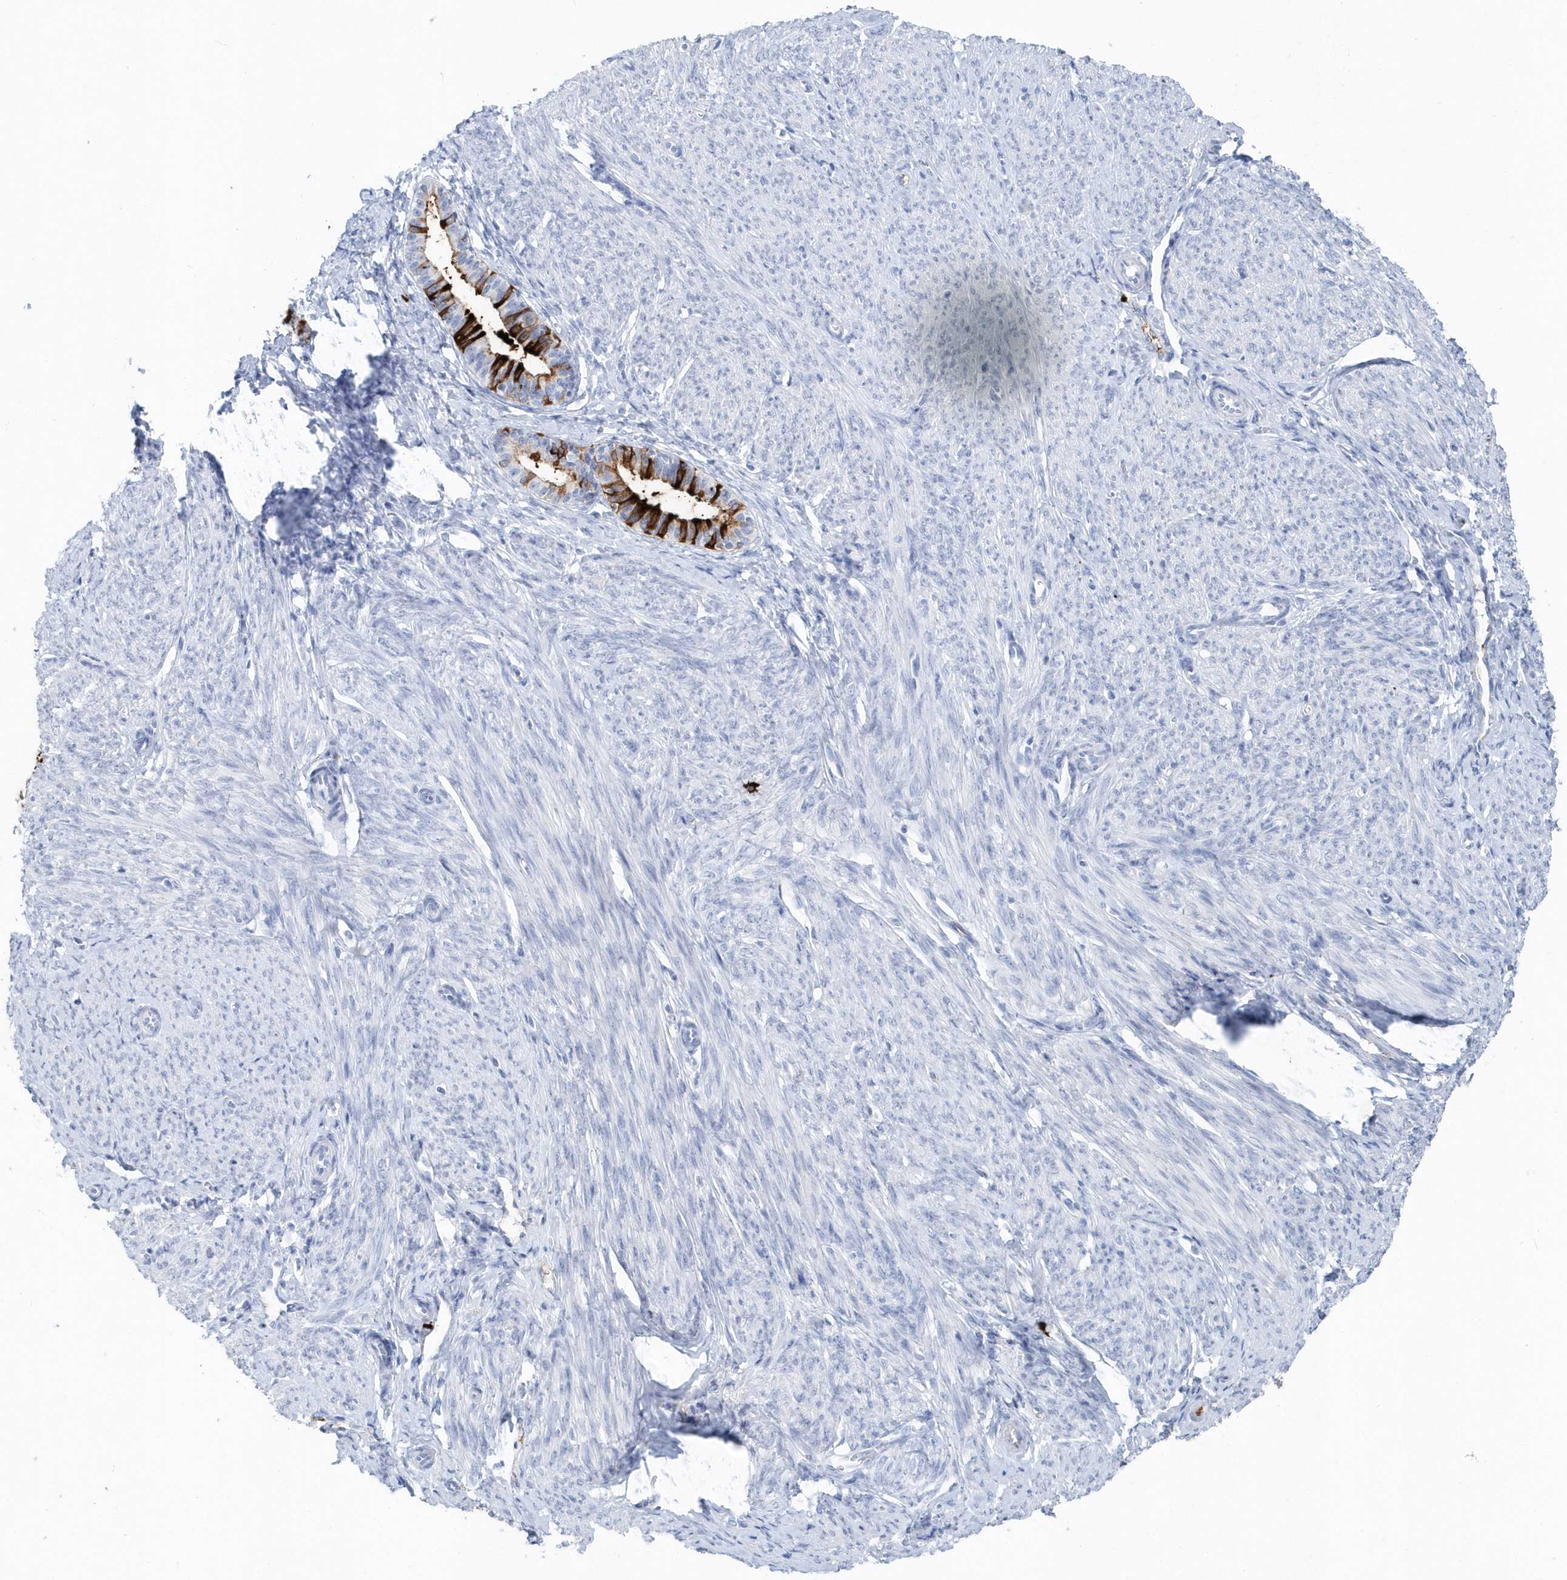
{"staining": {"intensity": "negative", "quantity": "none", "location": "none"}, "tissue": "endometrium", "cell_type": "Cells in endometrial stroma", "image_type": "normal", "snomed": [{"axis": "morphology", "description": "Normal tissue, NOS"}, {"axis": "topography", "description": "Endometrium"}], "caption": "DAB immunohistochemical staining of benign endometrium reveals no significant positivity in cells in endometrial stroma. The staining was performed using DAB to visualize the protein expression in brown, while the nuclei were stained in blue with hematoxylin (Magnification: 20x).", "gene": "JCHAIN", "patient": {"sex": "female", "age": 72}}